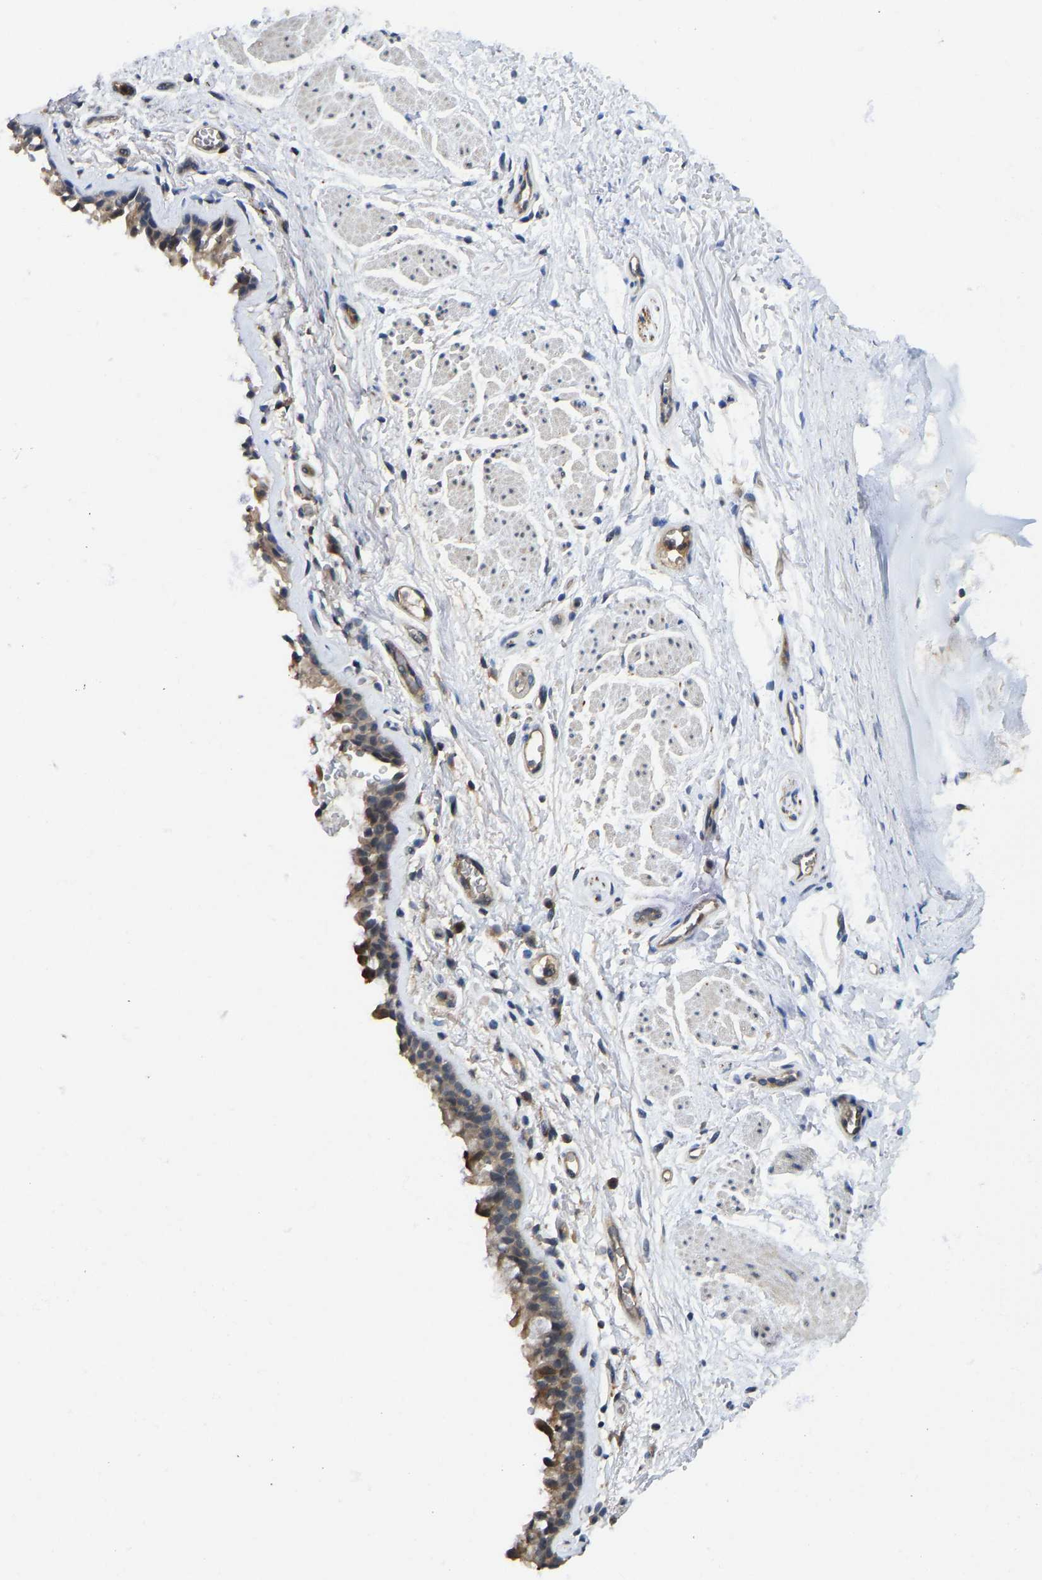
{"staining": {"intensity": "moderate", "quantity": ">75%", "location": "cytoplasmic/membranous"}, "tissue": "bronchus", "cell_type": "Respiratory epithelial cells", "image_type": "normal", "snomed": [{"axis": "morphology", "description": "Normal tissue, NOS"}, {"axis": "topography", "description": "Cartilage tissue"}, {"axis": "topography", "description": "Bronchus"}], "caption": "Immunohistochemical staining of benign bronchus demonstrates >75% levels of moderate cytoplasmic/membranous protein positivity in approximately >75% of respiratory epithelial cells.", "gene": "NDRG3", "patient": {"sex": "female", "age": 53}}